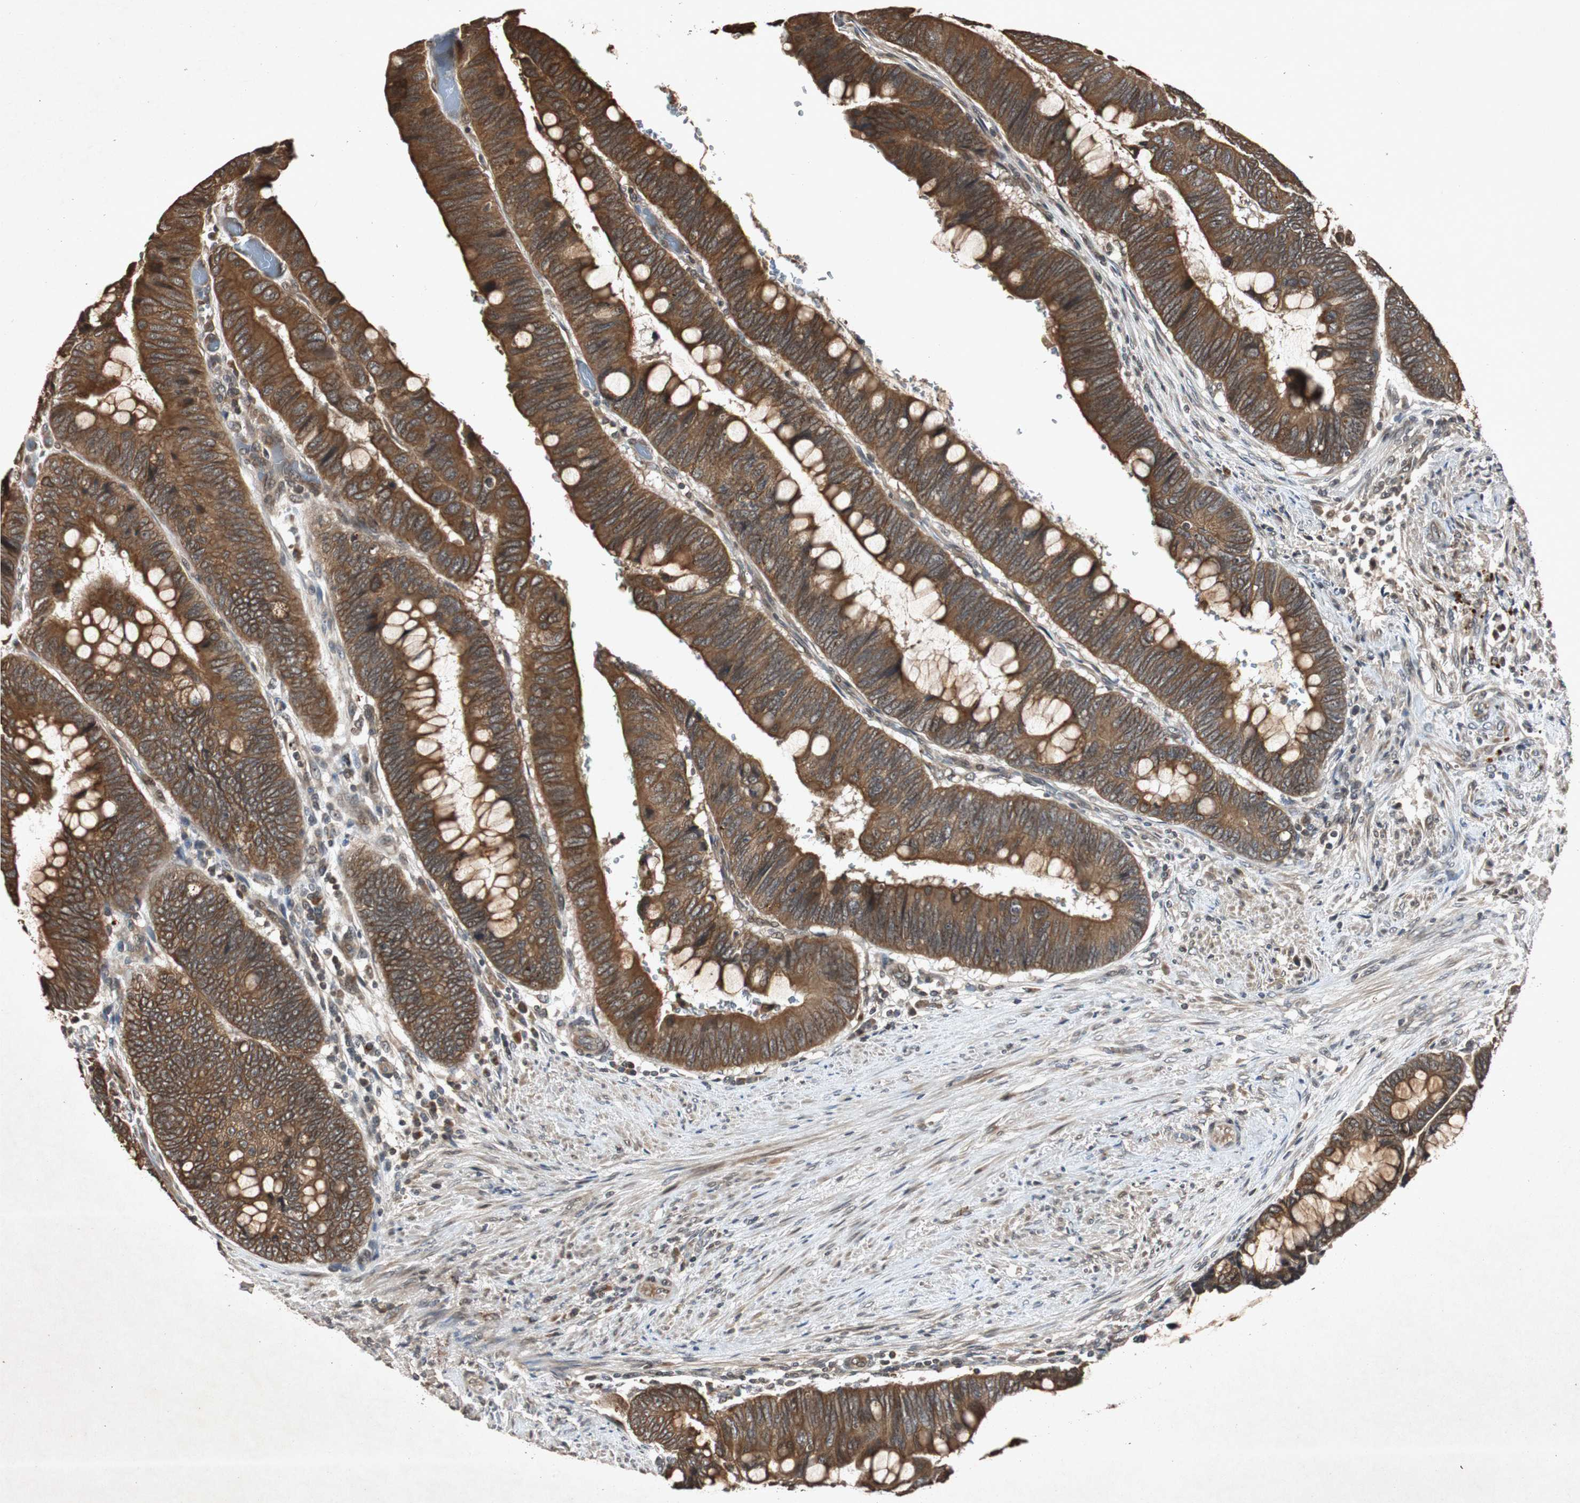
{"staining": {"intensity": "strong", "quantity": ">75%", "location": "cytoplasmic/membranous"}, "tissue": "colorectal cancer", "cell_type": "Tumor cells", "image_type": "cancer", "snomed": [{"axis": "morphology", "description": "Normal tissue, NOS"}, {"axis": "morphology", "description": "Adenocarcinoma, NOS"}, {"axis": "topography", "description": "Rectum"}], "caption": "The photomicrograph displays staining of adenocarcinoma (colorectal), revealing strong cytoplasmic/membranous protein positivity (brown color) within tumor cells.", "gene": "SLIT2", "patient": {"sex": "male", "age": 92}}